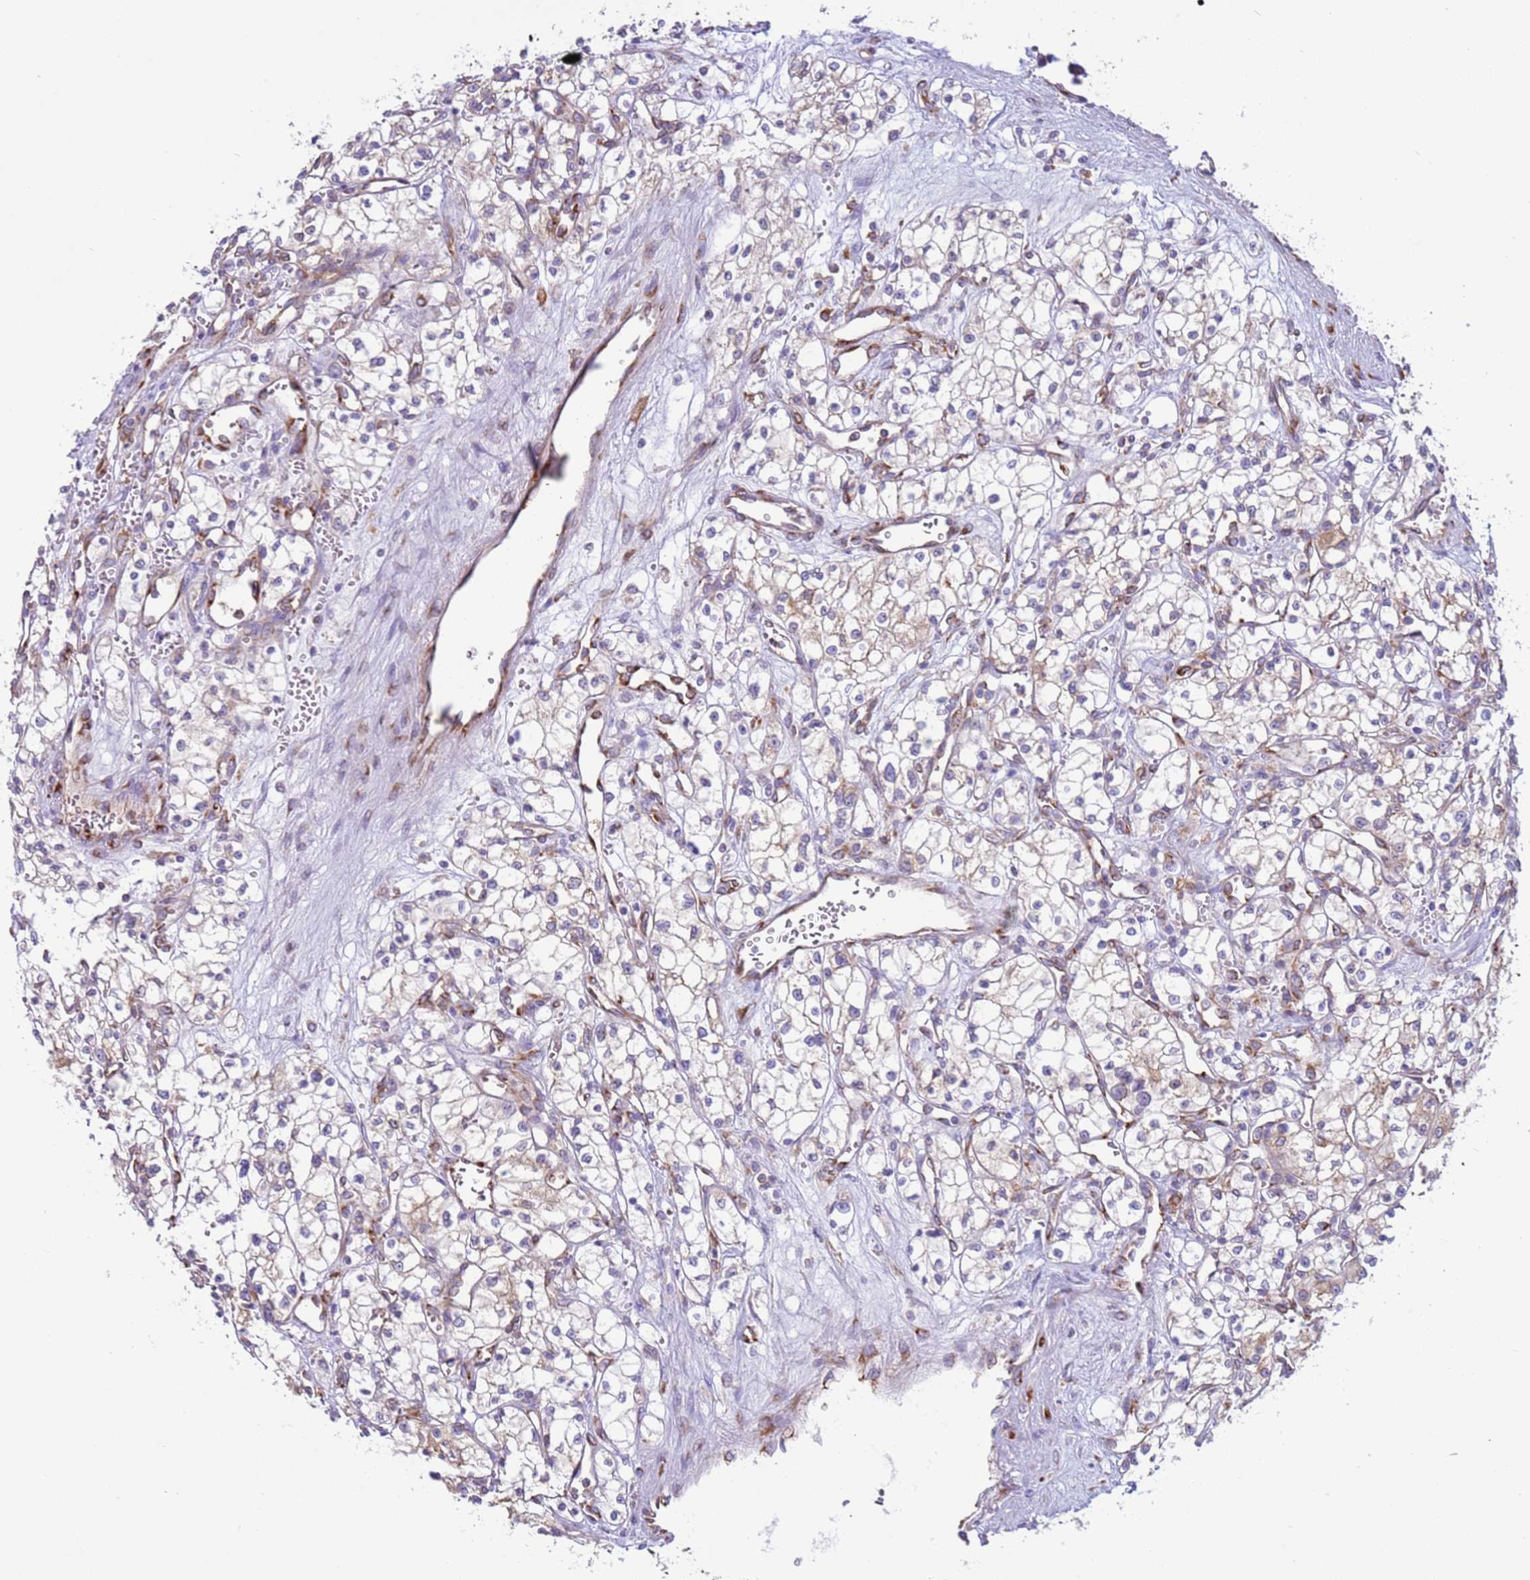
{"staining": {"intensity": "weak", "quantity": "25%-75%", "location": "cytoplasmic/membranous"}, "tissue": "renal cancer", "cell_type": "Tumor cells", "image_type": "cancer", "snomed": [{"axis": "morphology", "description": "Adenocarcinoma, NOS"}, {"axis": "topography", "description": "Kidney"}], "caption": "Immunohistochemical staining of human renal cancer displays low levels of weak cytoplasmic/membranous staining in about 25%-75% of tumor cells.", "gene": "VARS1", "patient": {"sex": "male", "age": 59}}